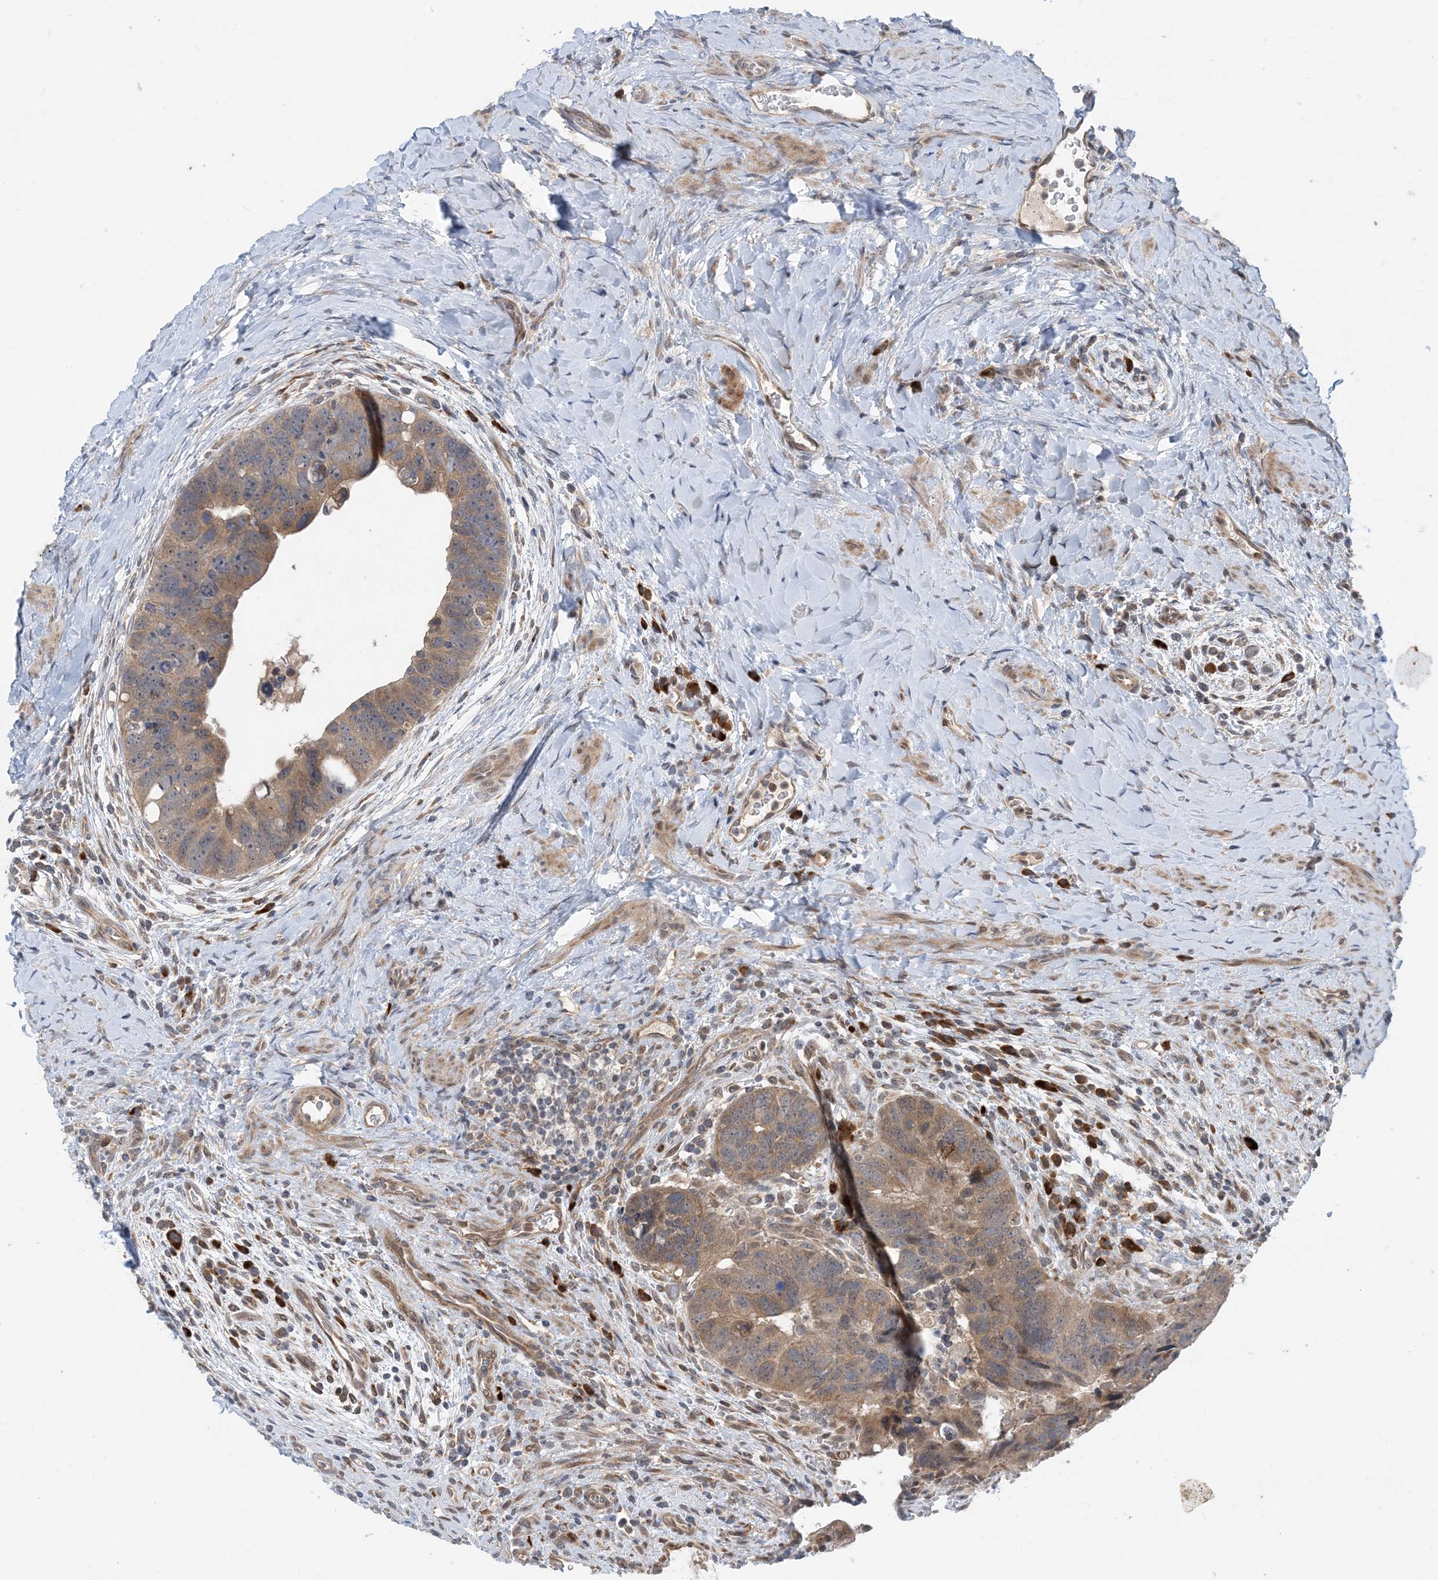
{"staining": {"intensity": "moderate", "quantity": "25%-75%", "location": "cytoplasmic/membranous"}, "tissue": "colorectal cancer", "cell_type": "Tumor cells", "image_type": "cancer", "snomed": [{"axis": "morphology", "description": "Adenocarcinoma, NOS"}, {"axis": "topography", "description": "Rectum"}], "caption": "Immunohistochemical staining of colorectal cancer reveals moderate cytoplasmic/membranous protein staining in about 25%-75% of tumor cells.", "gene": "PHOSPHO2", "patient": {"sex": "male", "age": 59}}